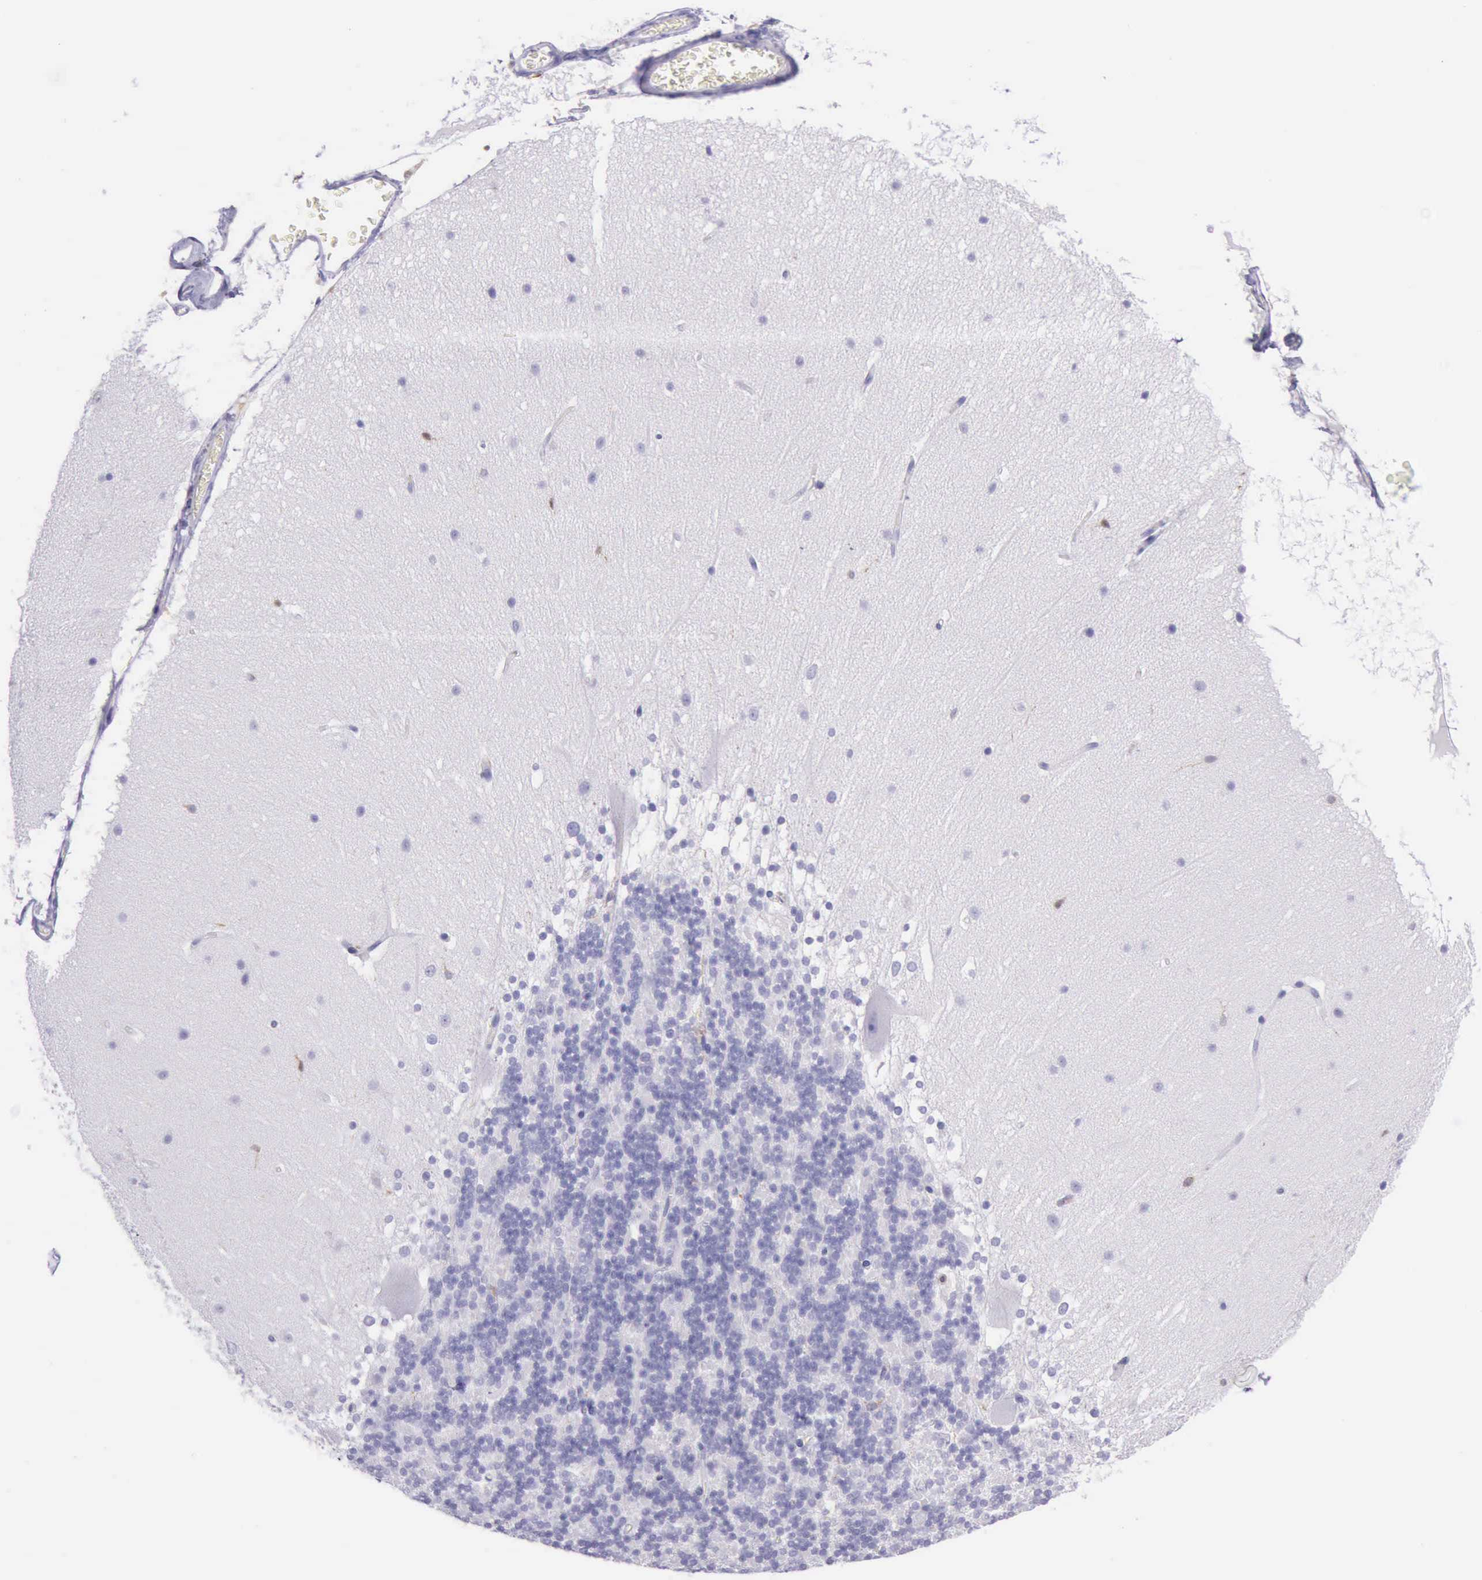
{"staining": {"intensity": "negative", "quantity": "none", "location": "none"}, "tissue": "cerebellum", "cell_type": "Cells in granular layer", "image_type": "normal", "snomed": [{"axis": "morphology", "description": "Normal tissue, NOS"}, {"axis": "topography", "description": "Cerebellum"}], "caption": "An image of cerebellum stained for a protein demonstrates no brown staining in cells in granular layer.", "gene": "BTK", "patient": {"sex": "female", "age": 19}}